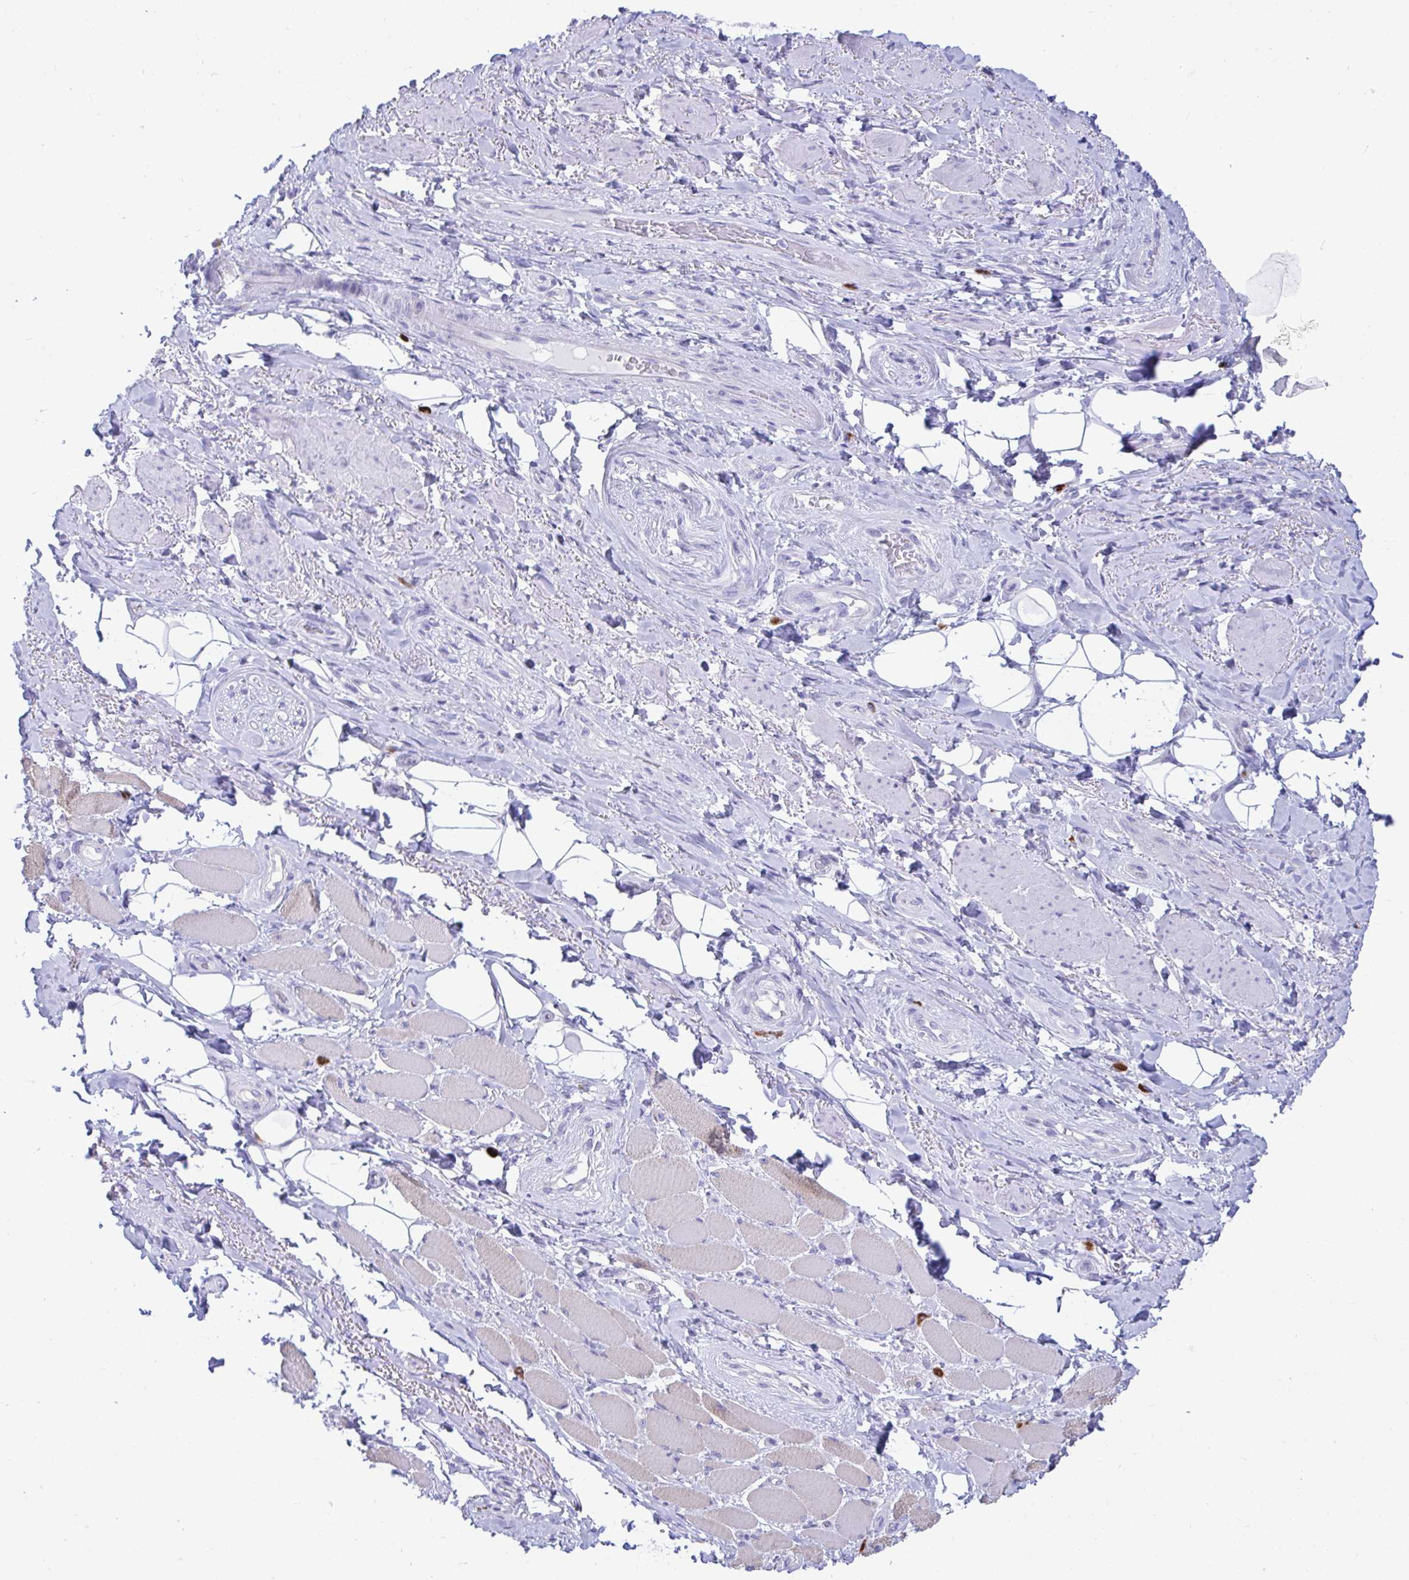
{"staining": {"intensity": "negative", "quantity": "none", "location": "none"}, "tissue": "adipose tissue", "cell_type": "Adipocytes", "image_type": "normal", "snomed": [{"axis": "morphology", "description": "Normal tissue, NOS"}, {"axis": "topography", "description": "Anal"}, {"axis": "topography", "description": "Peripheral nerve tissue"}], "caption": "Adipocytes are negative for brown protein staining in benign adipose tissue. Brightfield microscopy of immunohistochemistry (IHC) stained with DAB (brown) and hematoxylin (blue), captured at high magnification.", "gene": "SHISA8", "patient": {"sex": "male", "age": 53}}